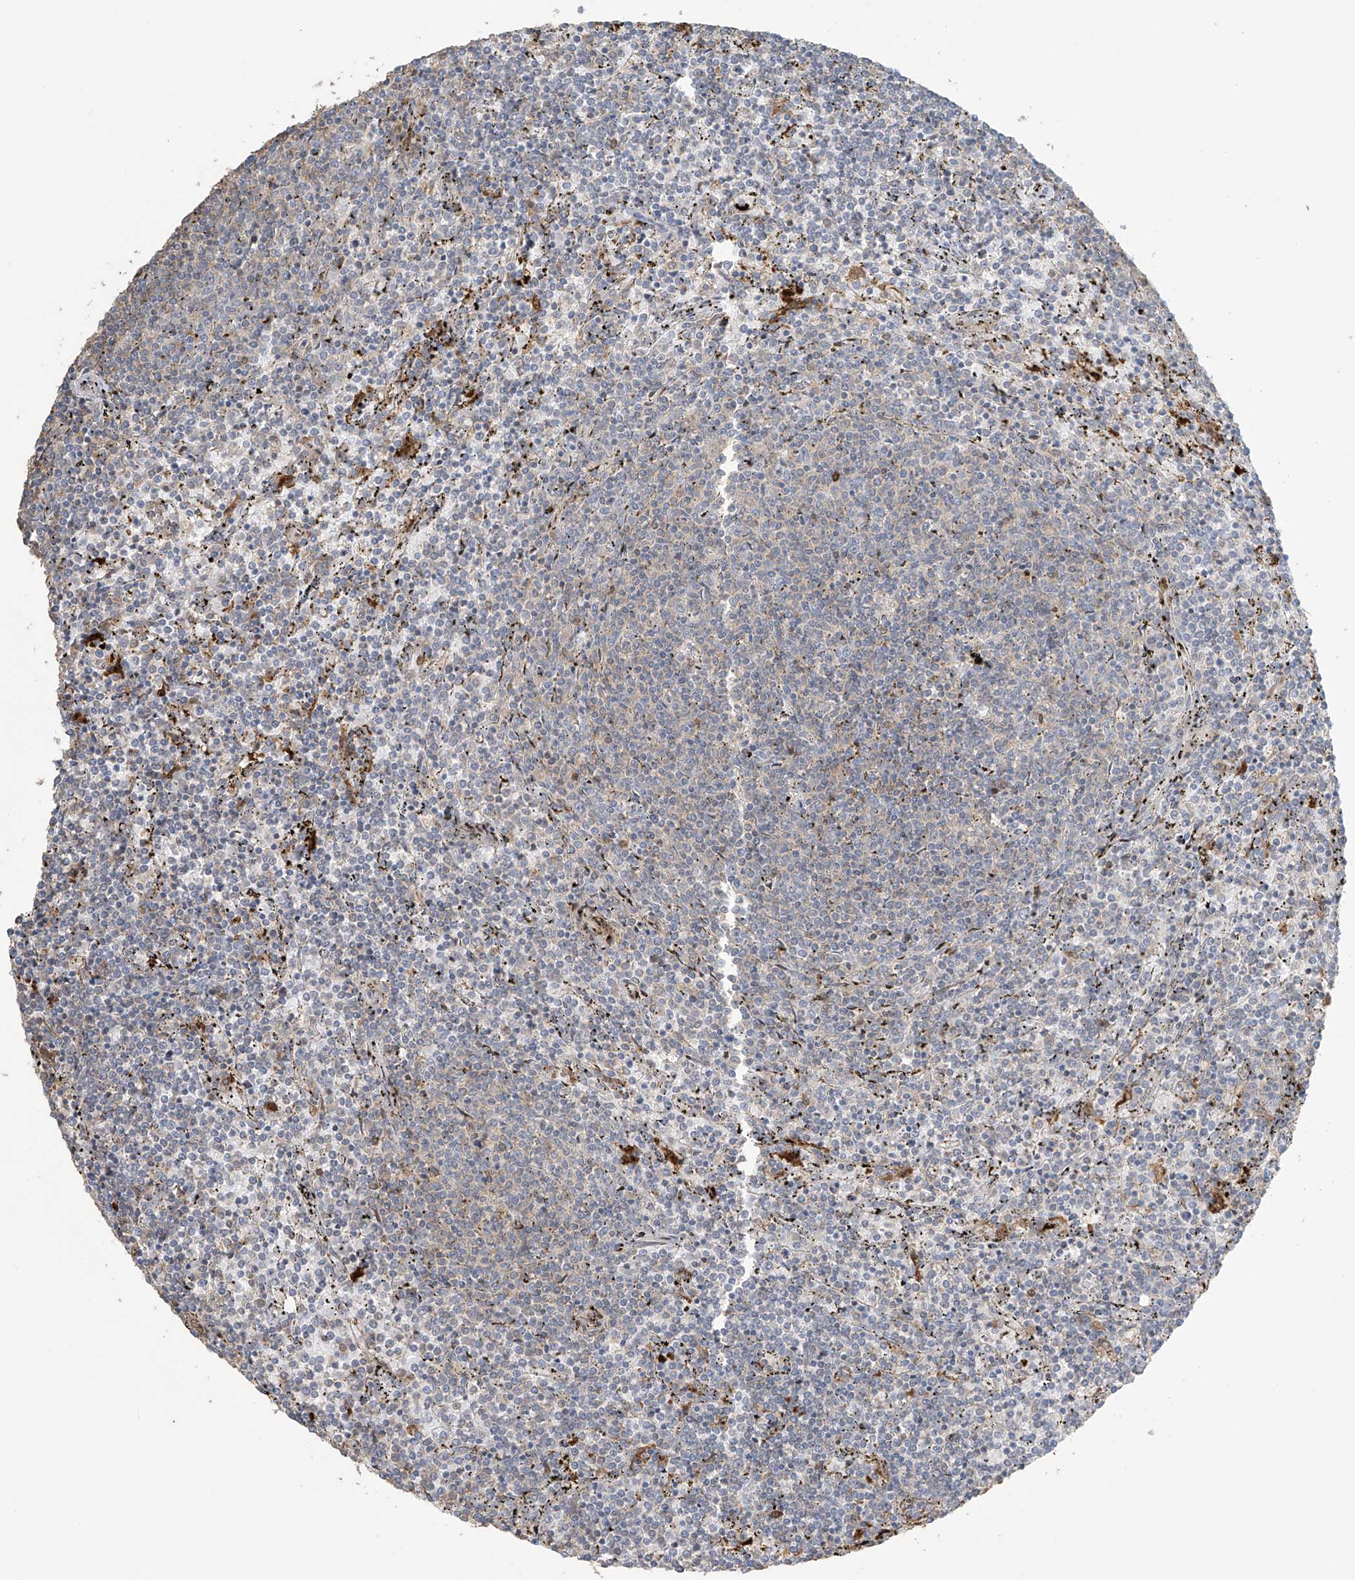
{"staining": {"intensity": "negative", "quantity": "none", "location": "none"}, "tissue": "lymphoma", "cell_type": "Tumor cells", "image_type": "cancer", "snomed": [{"axis": "morphology", "description": "Malignant lymphoma, non-Hodgkin's type, Low grade"}, {"axis": "topography", "description": "Spleen"}], "caption": "The photomicrograph exhibits no staining of tumor cells in lymphoma.", "gene": "TAGAP", "patient": {"sex": "female", "age": 50}}